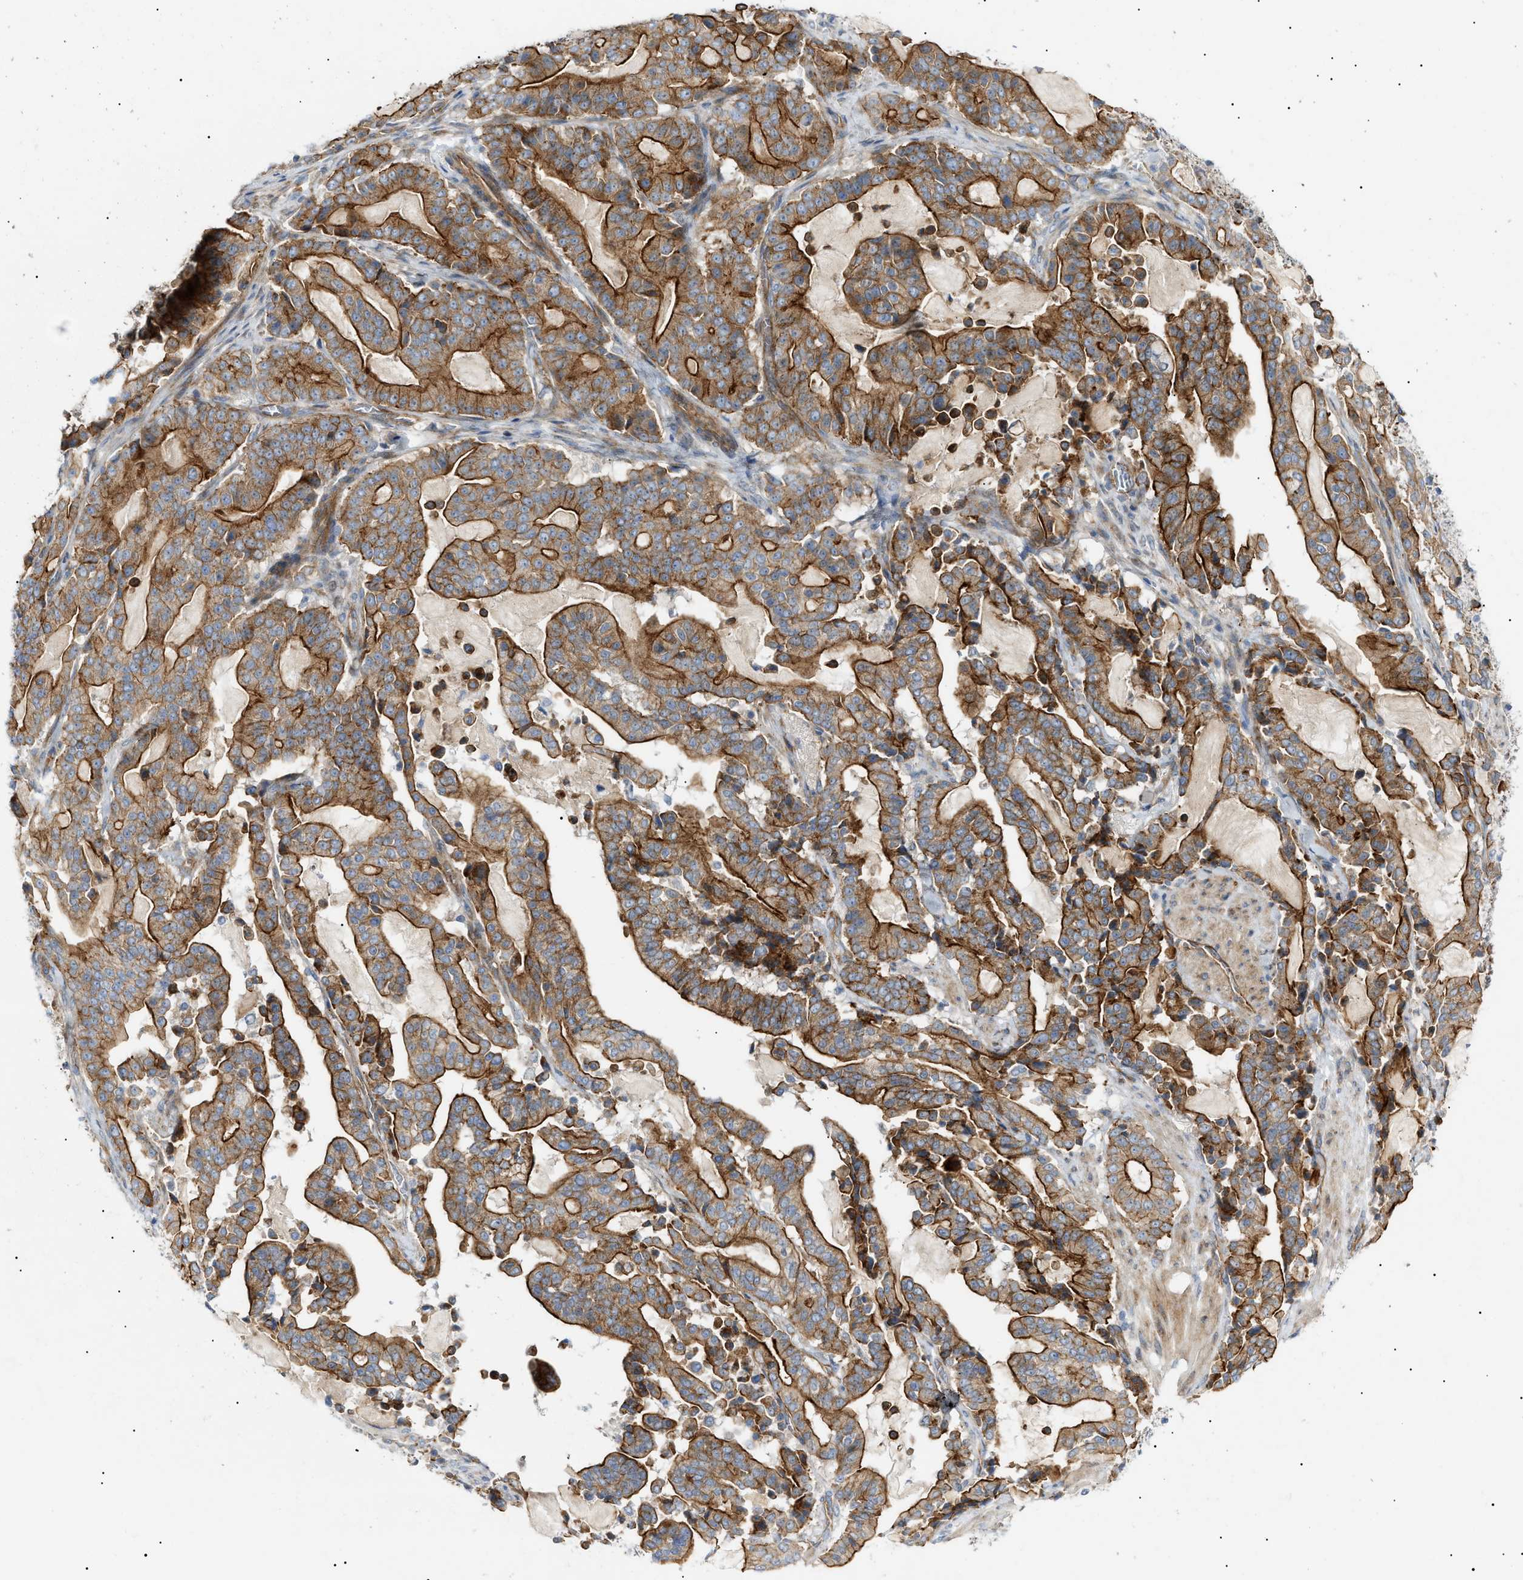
{"staining": {"intensity": "strong", "quantity": "25%-75%", "location": "cytoplasmic/membranous"}, "tissue": "pancreatic cancer", "cell_type": "Tumor cells", "image_type": "cancer", "snomed": [{"axis": "morphology", "description": "Adenocarcinoma, NOS"}, {"axis": "topography", "description": "Pancreas"}], "caption": "A photomicrograph of adenocarcinoma (pancreatic) stained for a protein shows strong cytoplasmic/membranous brown staining in tumor cells. The staining was performed using DAB (3,3'-diaminobenzidine) to visualize the protein expression in brown, while the nuclei were stained in blue with hematoxylin (Magnification: 20x).", "gene": "ZFHX2", "patient": {"sex": "male", "age": 63}}